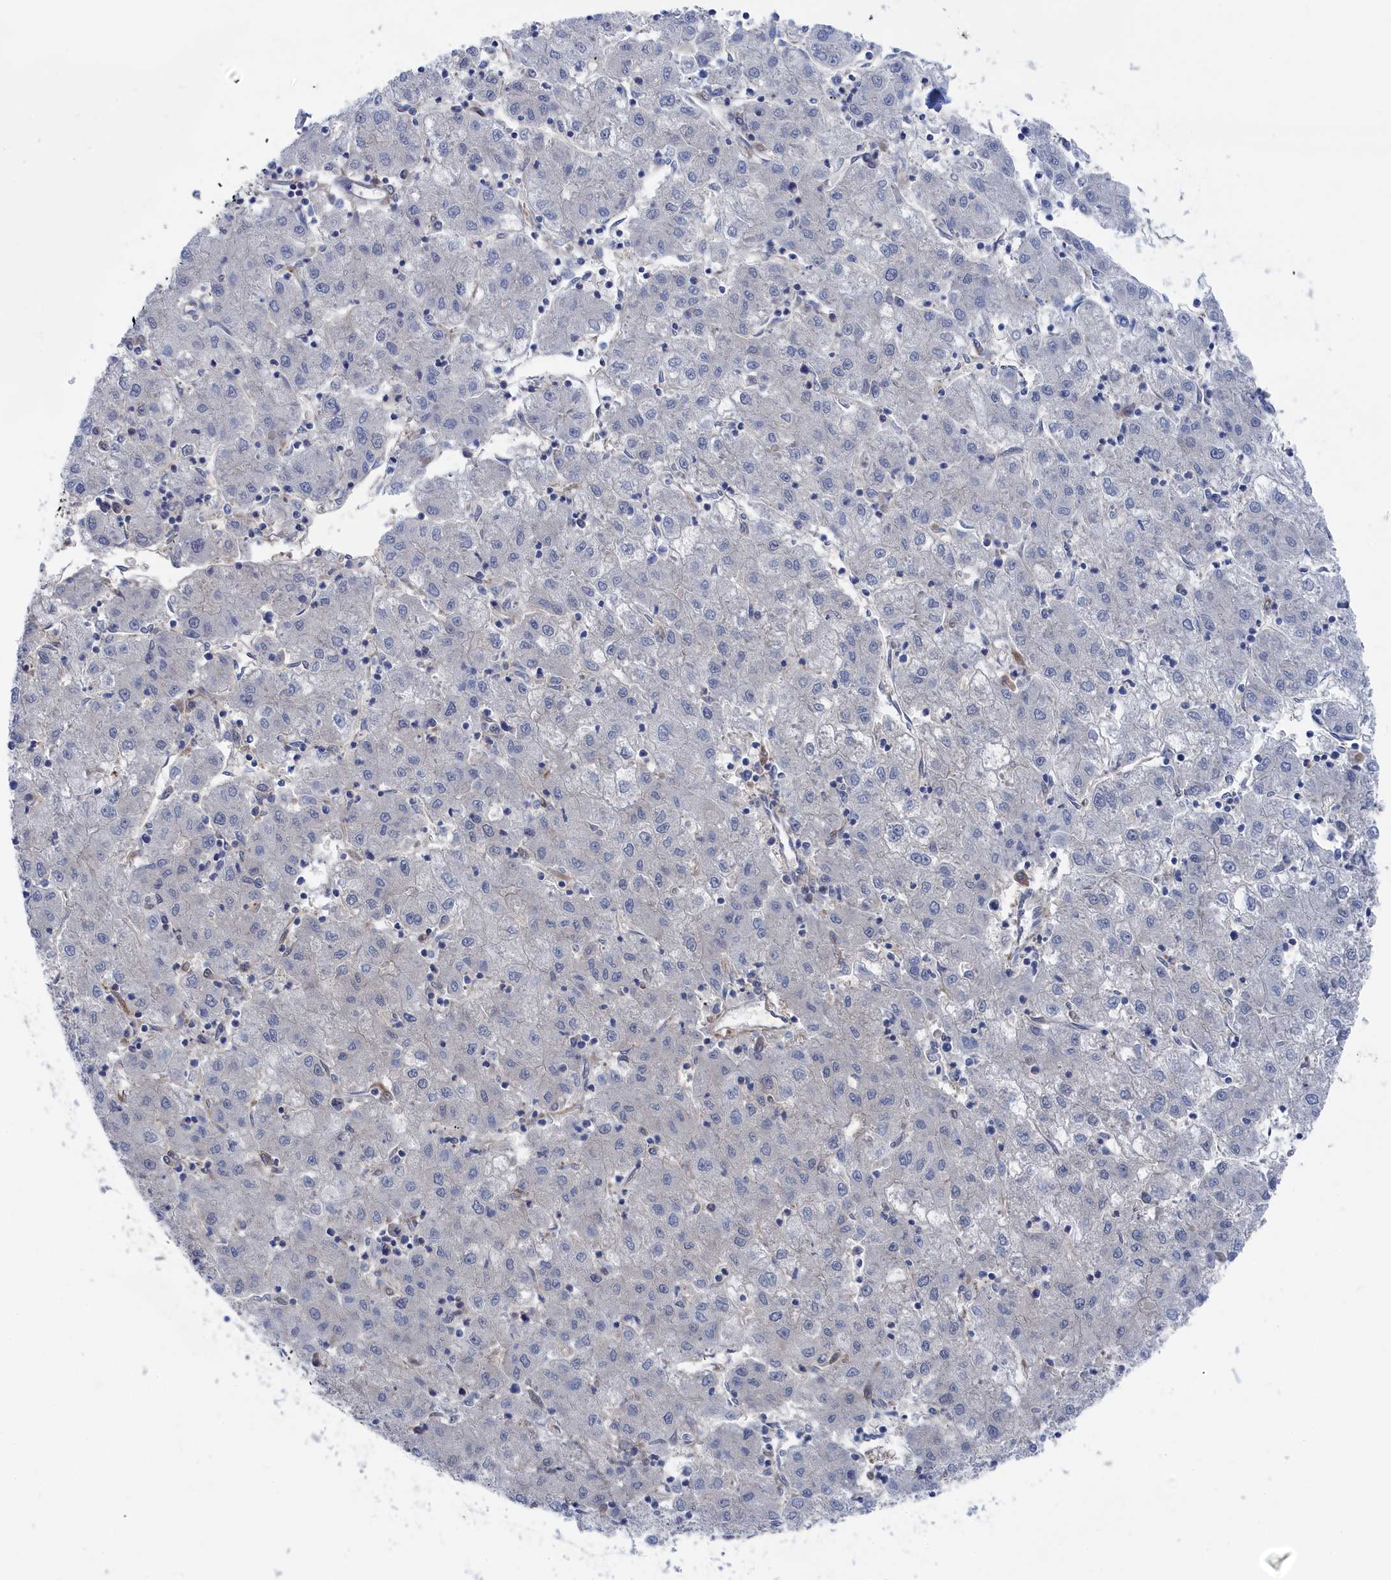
{"staining": {"intensity": "negative", "quantity": "none", "location": "none"}, "tissue": "liver cancer", "cell_type": "Tumor cells", "image_type": "cancer", "snomed": [{"axis": "morphology", "description": "Carcinoma, Hepatocellular, NOS"}, {"axis": "topography", "description": "Liver"}], "caption": "Immunohistochemistry (IHC) of human hepatocellular carcinoma (liver) shows no positivity in tumor cells.", "gene": "IRGQ", "patient": {"sex": "male", "age": 72}}